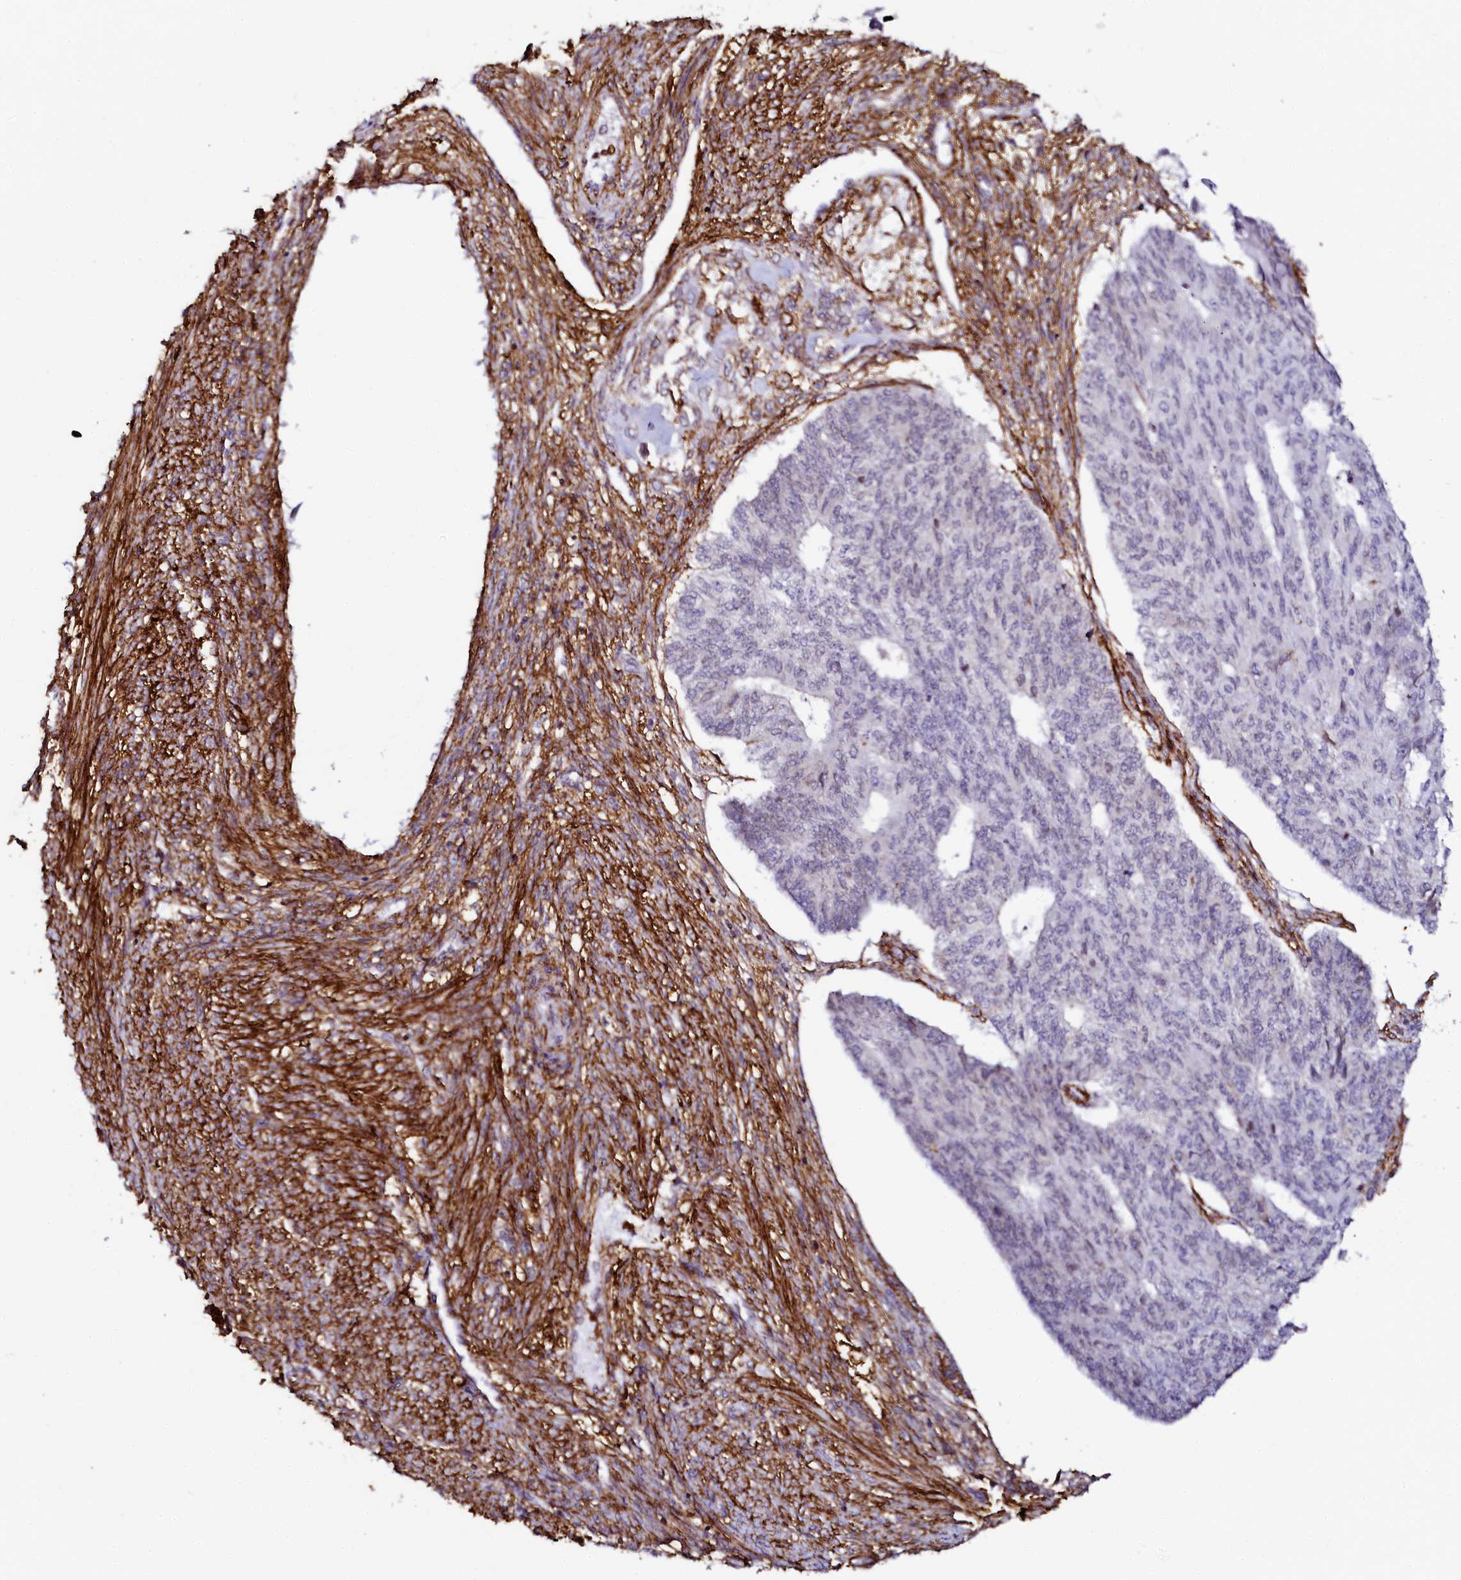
{"staining": {"intensity": "negative", "quantity": "none", "location": "none"}, "tissue": "endometrial cancer", "cell_type": "Tumor cells", "image_type": "cancer", "snomed": [{"axis": "morphology", "description": "Adenocarcinoma, NOS"}, {"axis": "topography", "description": "Endometrium"}], "caption": "This micrograph is of endometrial cancer stained with immunohistochemistry to label a protein in brown with the nuclei are counter-stained blue. There is no positivity in tumor cells.", "gene": "AAAS", "patient": {"sex": "female", "age": 32}}